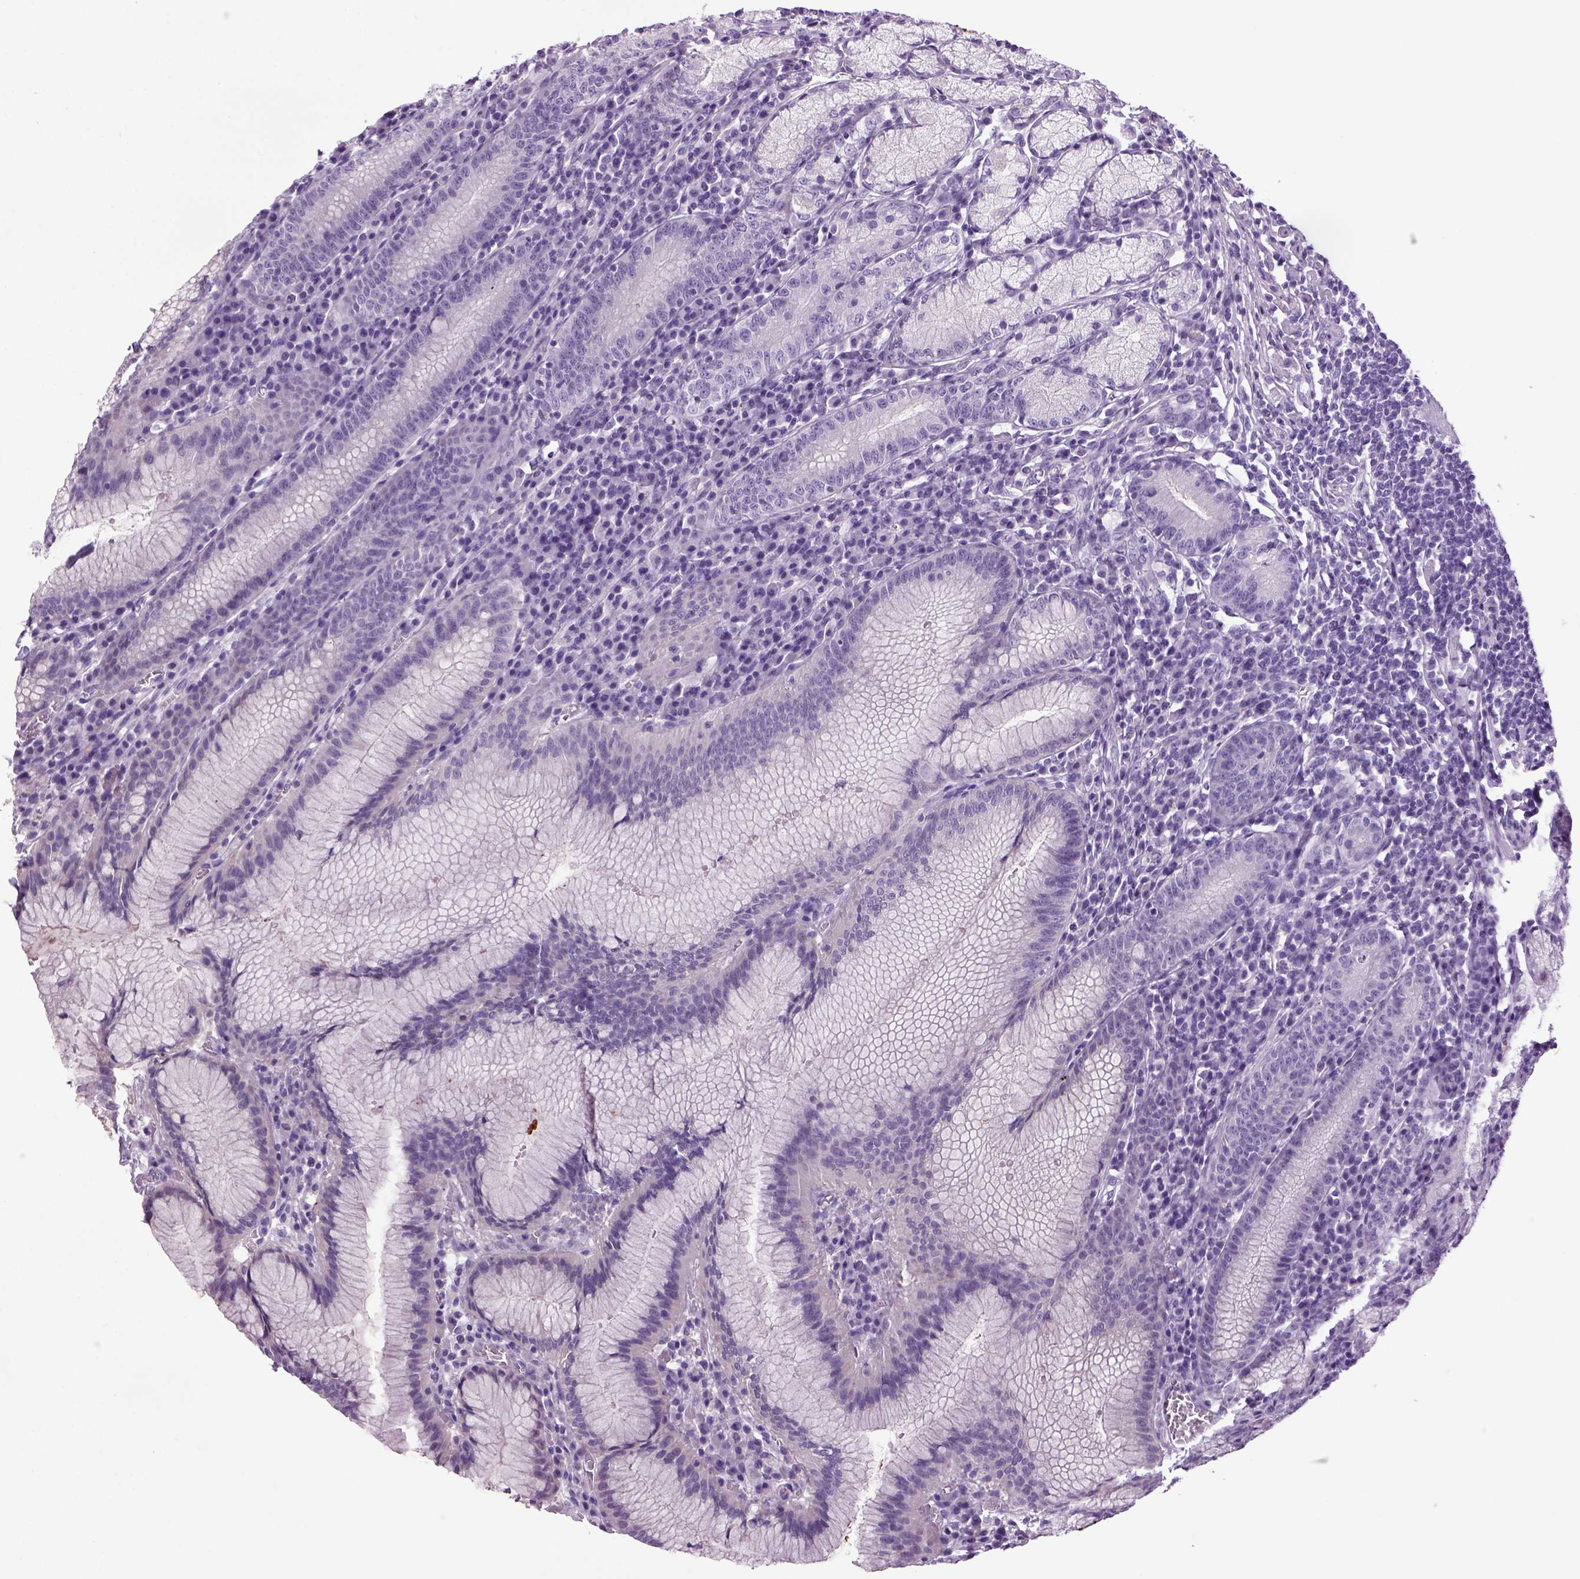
{"staining": {"intensity": "moderate", "quantity": "25%-75%", "location": "cytoplasmic/membranous"}, "tissue": "stomach", "cell_type": "Glandular cells", "image_type": "normal", "snomed": [{"axis": "morphology", "description": "Normal tissue, NOS"}, {"axis": "topography", "description": "Stomach"}], "caption": "Stomach stained with immunohistochemistry (IHC) demonstrates moderate cytoplasmic/membranous positivity in about 25%-75% of glandular cells.", "gene": "HMCN2", "patient": {"sex": "male", "age": 55}}